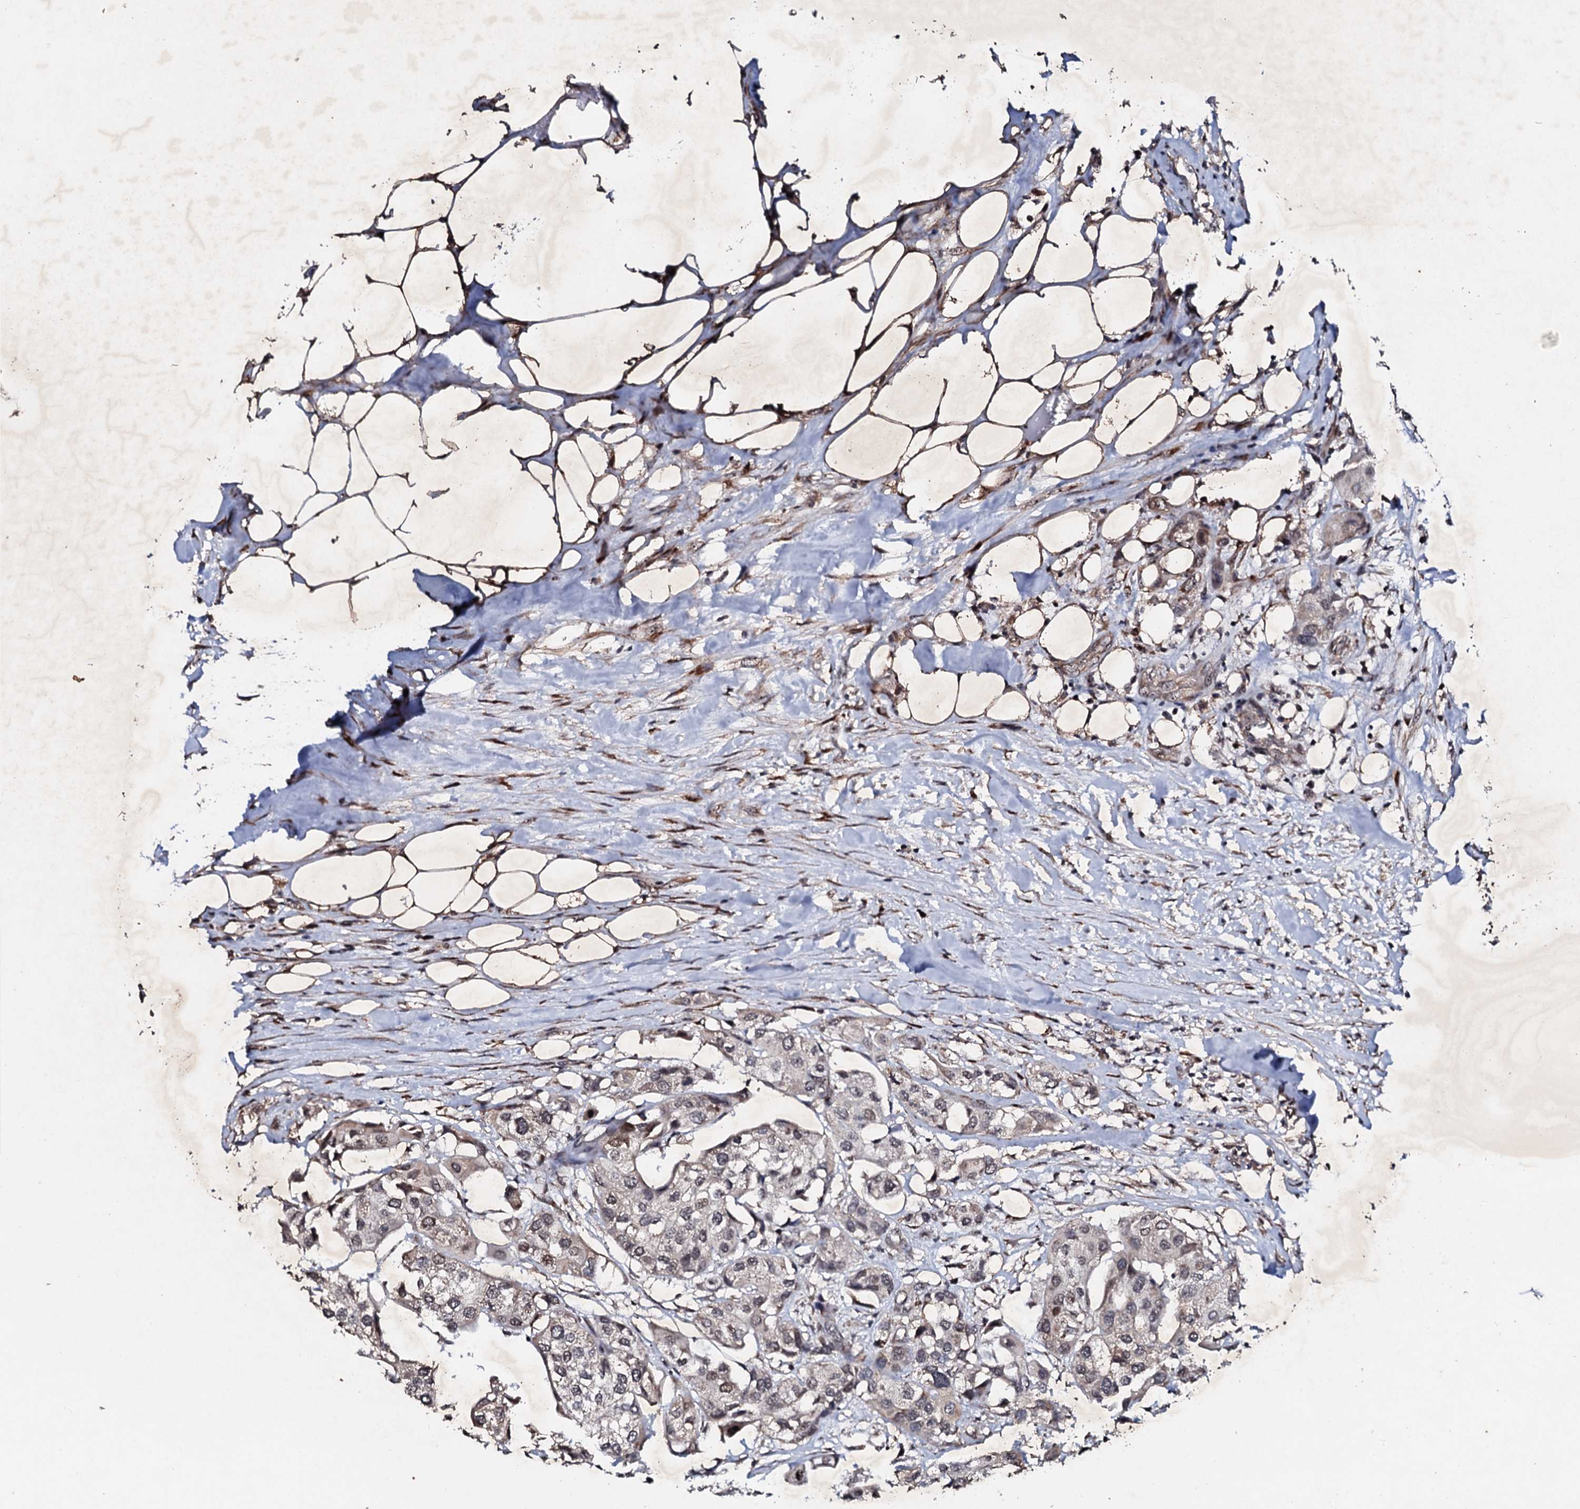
{"staining": {"intensity": "weak", "quantity": "<25%", "location": "nuclear"}, "tissue": "urothelial cancer", "cell_type": "Tumor cells", "image_type": "cancer", "snomed": [{"axis": "morphology", "description": "Urothelial carcinoma, High grade"}, {"axis": "topography", "description": "Urinary bladder"}], "caption": "An IHC image of urothelial cancer is shown. There is no staining in tumor cells of urothelial cancer.", "gene": "FAM111A", "patient": {"sex": "male", "age": 64}}